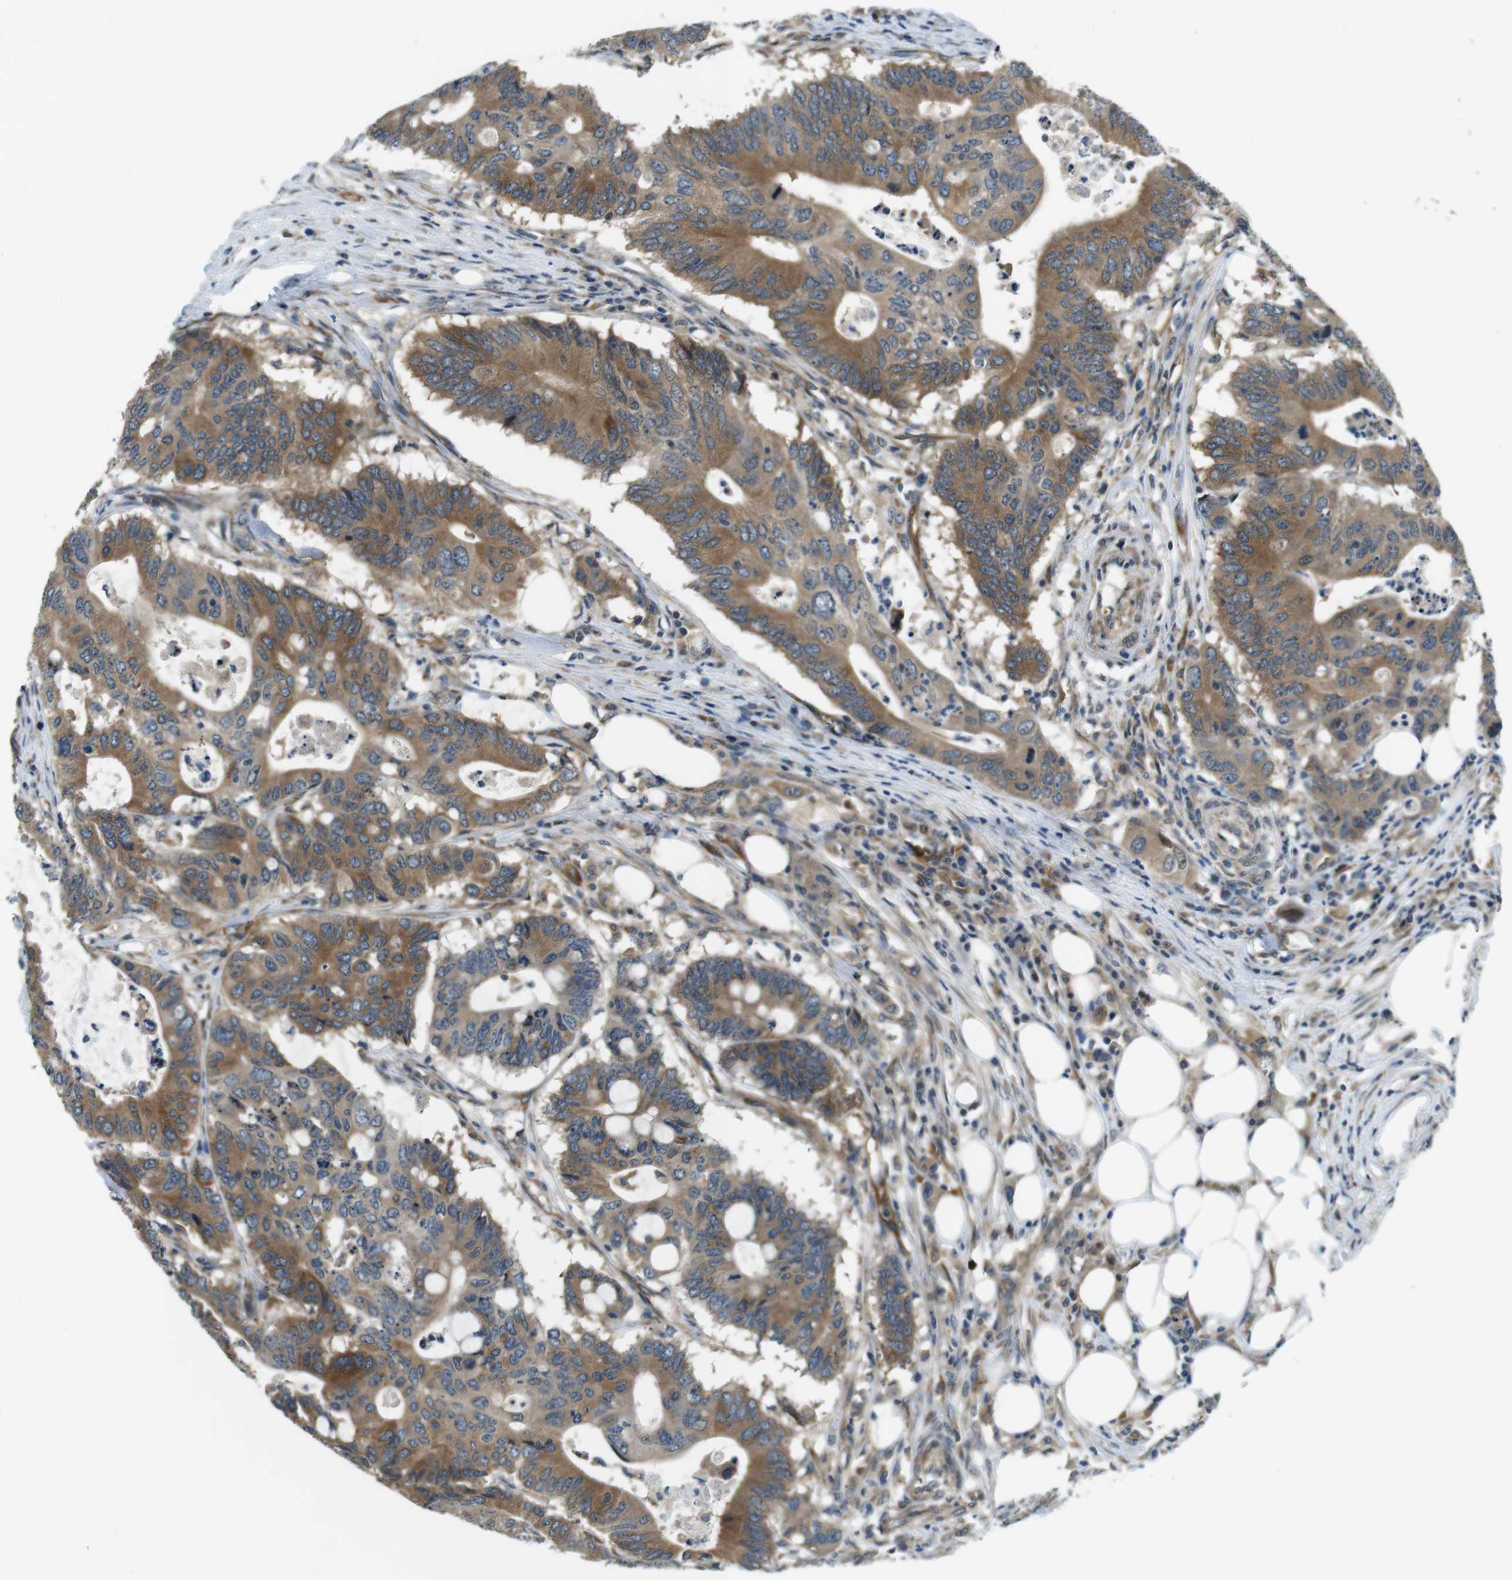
{"staining": {"intensity": "moderate", "quantity": ">75%", "location": "cytoplasmic/membranous"}, "tissue": "colorectal cancer", "cell_type": "Tumor cells", "image_type": "cancer", "snomed": [{"axis": "morphology", "description": "Adenocarcinoma, NOS"}, {"axis": "topography", "description": "Colon"}], "caption": "Colorectal cancer (adenocarcinoma) stained with a protein marker exhibits moderate staining in tumor cells.", "gene": "PALD1", "patient": {"sex": "male", "age": 71}}